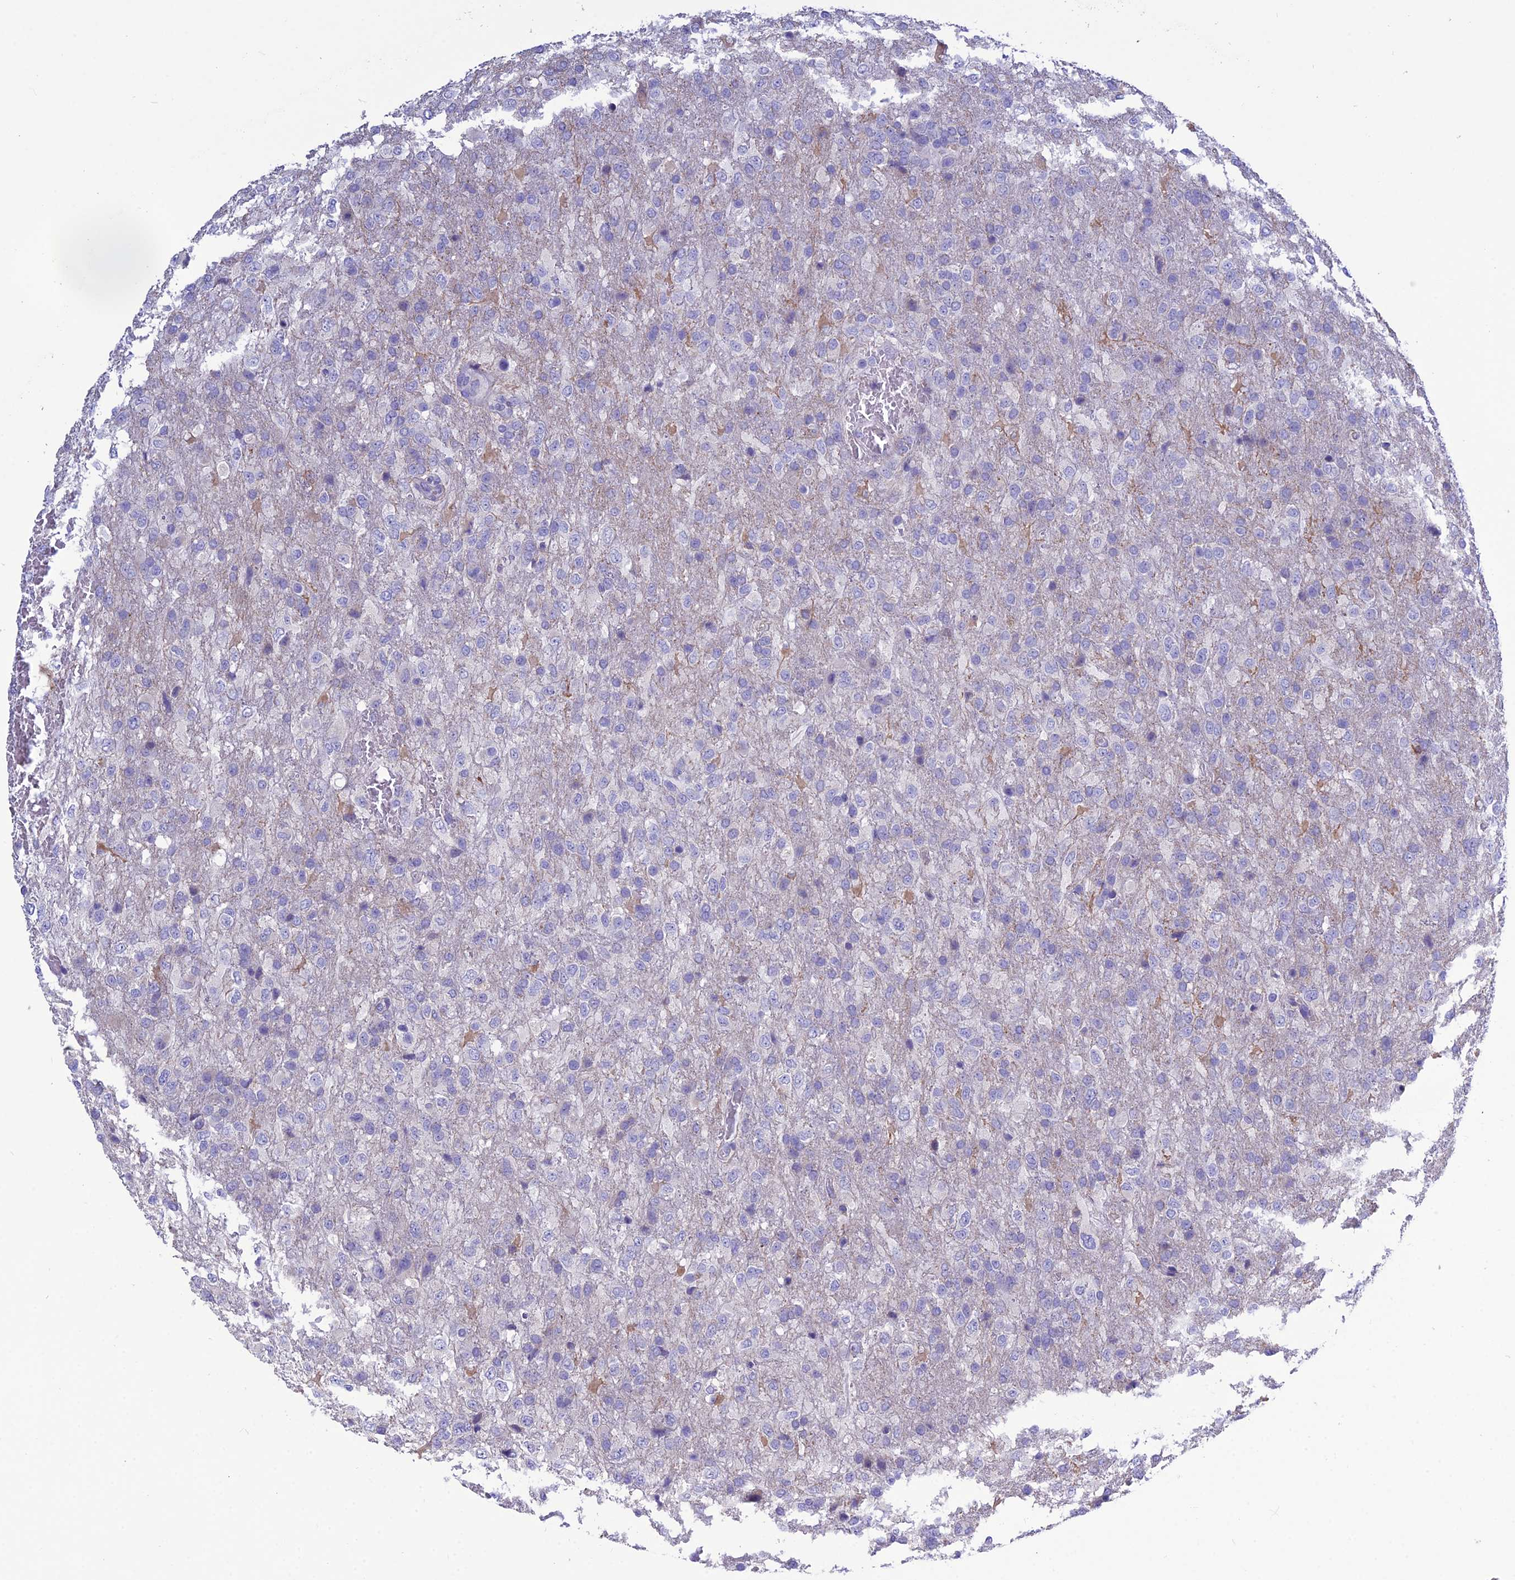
{"staining": {"intensity": "negative", "quantity": "none", "location": "none"}, "tissue": "glioma", "cell_type": "Tumor cells", "image_type": "cancer", "snomed": [{"axis": "morphology", "description": "Glioma, malignant, High grade"}, {"axis": "topography", "description": "Brain"}], "caption": "IHC photomicrograph of neoplastic tissue: glioma stained with DAB (3,3'-diaminobenzidine) displays no significant protein positivity in tumor cells.", "gene": "BHMT2", "patient": {"sex": "female", "age": 74}}